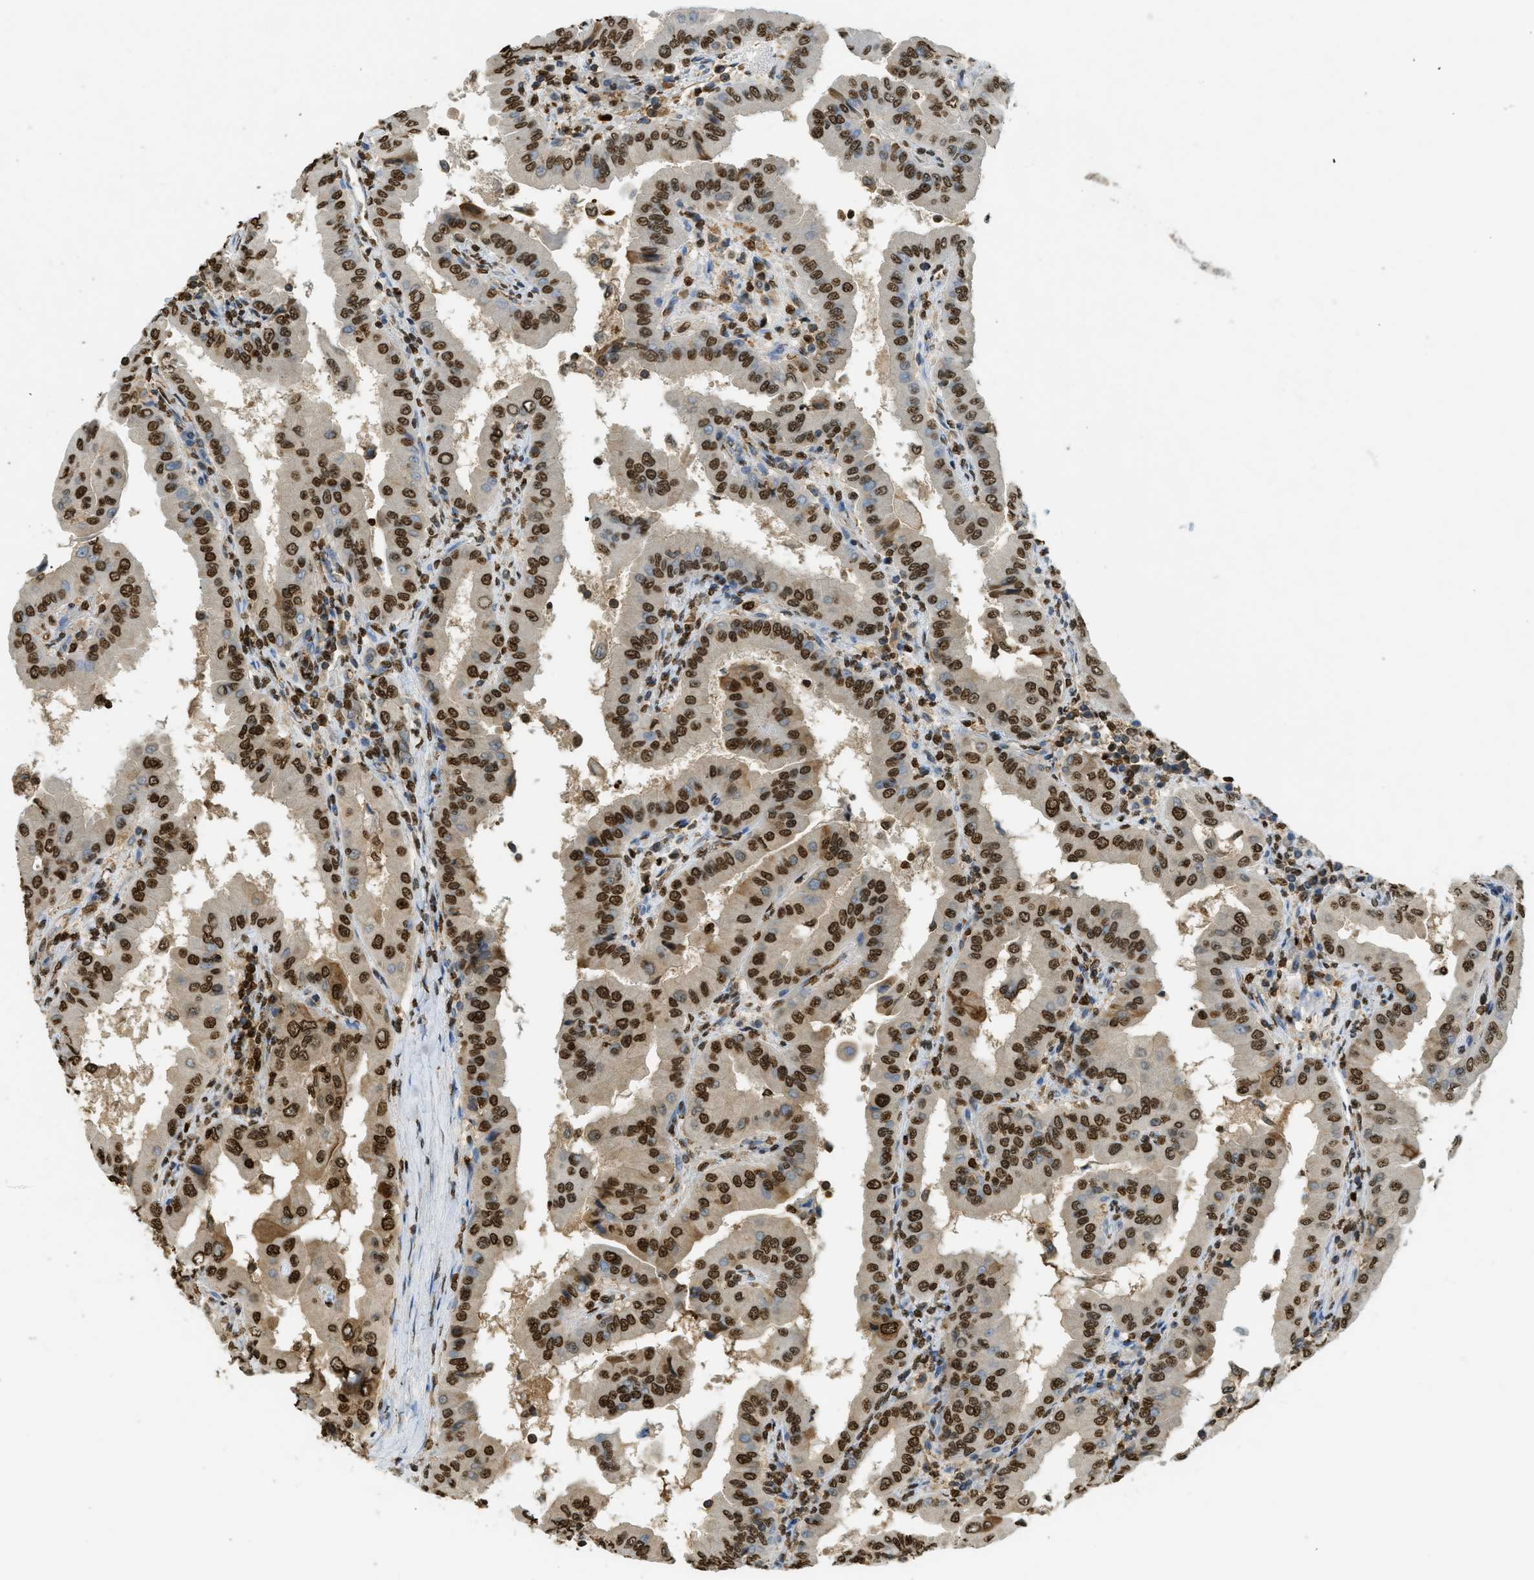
{"staining": {"intensity": "strong", "quantity": ">75%", "location": "nuclear"}, "tissue": "thyroid cancer", "cell_type": "Tumor cells", "image_type": "cancer", "snomed": [{"axis": "morphology", "description": "Papillary adenocarcinoma, NOS"}, {"axis": "topography", "description": "Thyroid gland"}], "caption": "Thyroid cancer (papillary adenocarcinoma) stained with immunohistochemistry (IHC) displays strong nuclear expression in about >75% of tumor cells.", "gene": "NR5A2", "patient": {"sex": "male", "age": 33}}